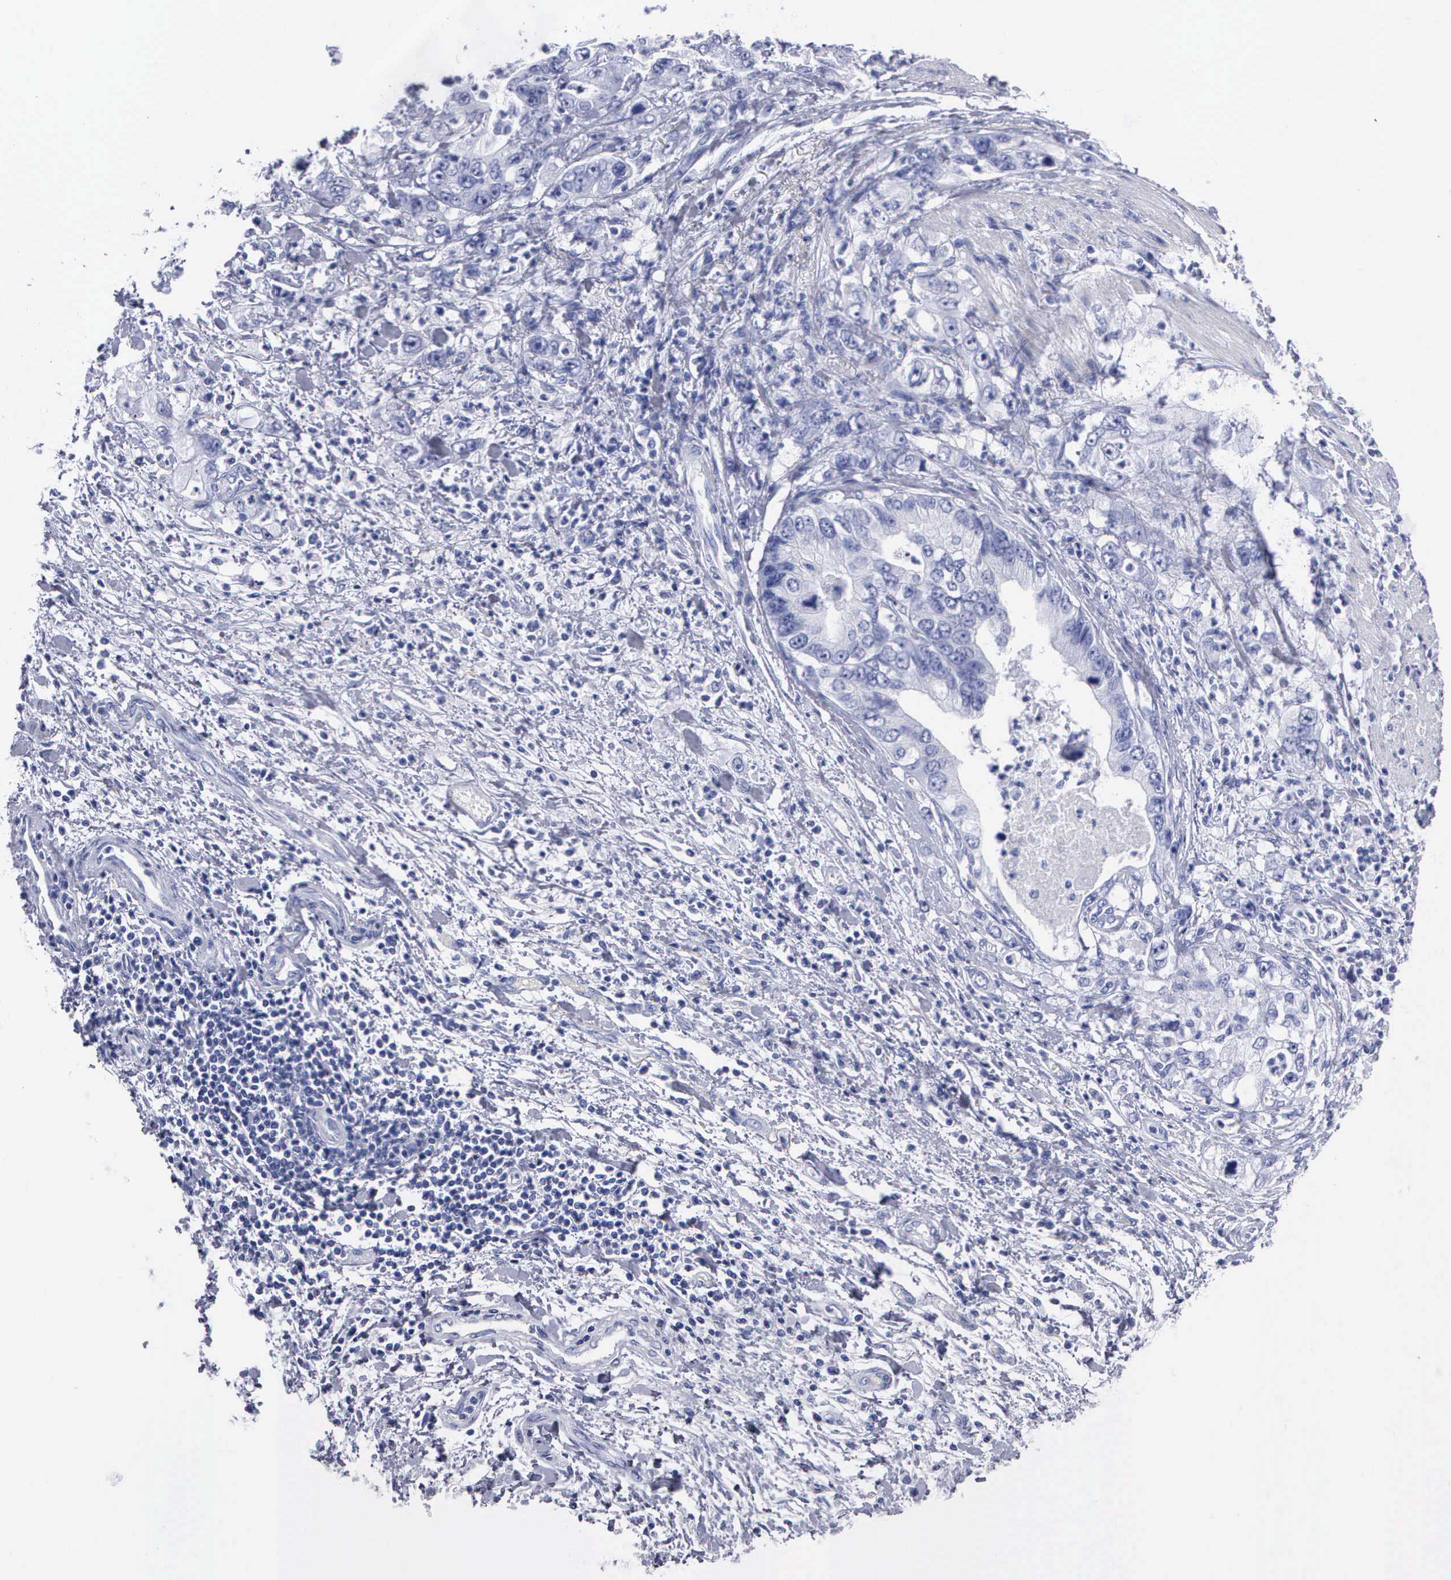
{"staining": {"intensity": "negative", "quantity": "none", "location": "none"}, "tissue": "stomach cancer", "cell_type": "Tumor cells", "image_type": "cancer", "snomed": [{"axis": "morphology", "description": "Adenocarcinoma, NOS"}, {"axis": "topography", "description": "Pancreas"}, {"axis": "topography", "description": "Stomach, upper"}], "caption": "High power microscopy photomicrograph of an immunohistochemistry (IHC) photomicrograph of stomach cancer (adenocarcinoma), revealing no significant staining in tumor cells.", "gene": "CYP19A1", "patient": {"sex": "male", "age": 77}}